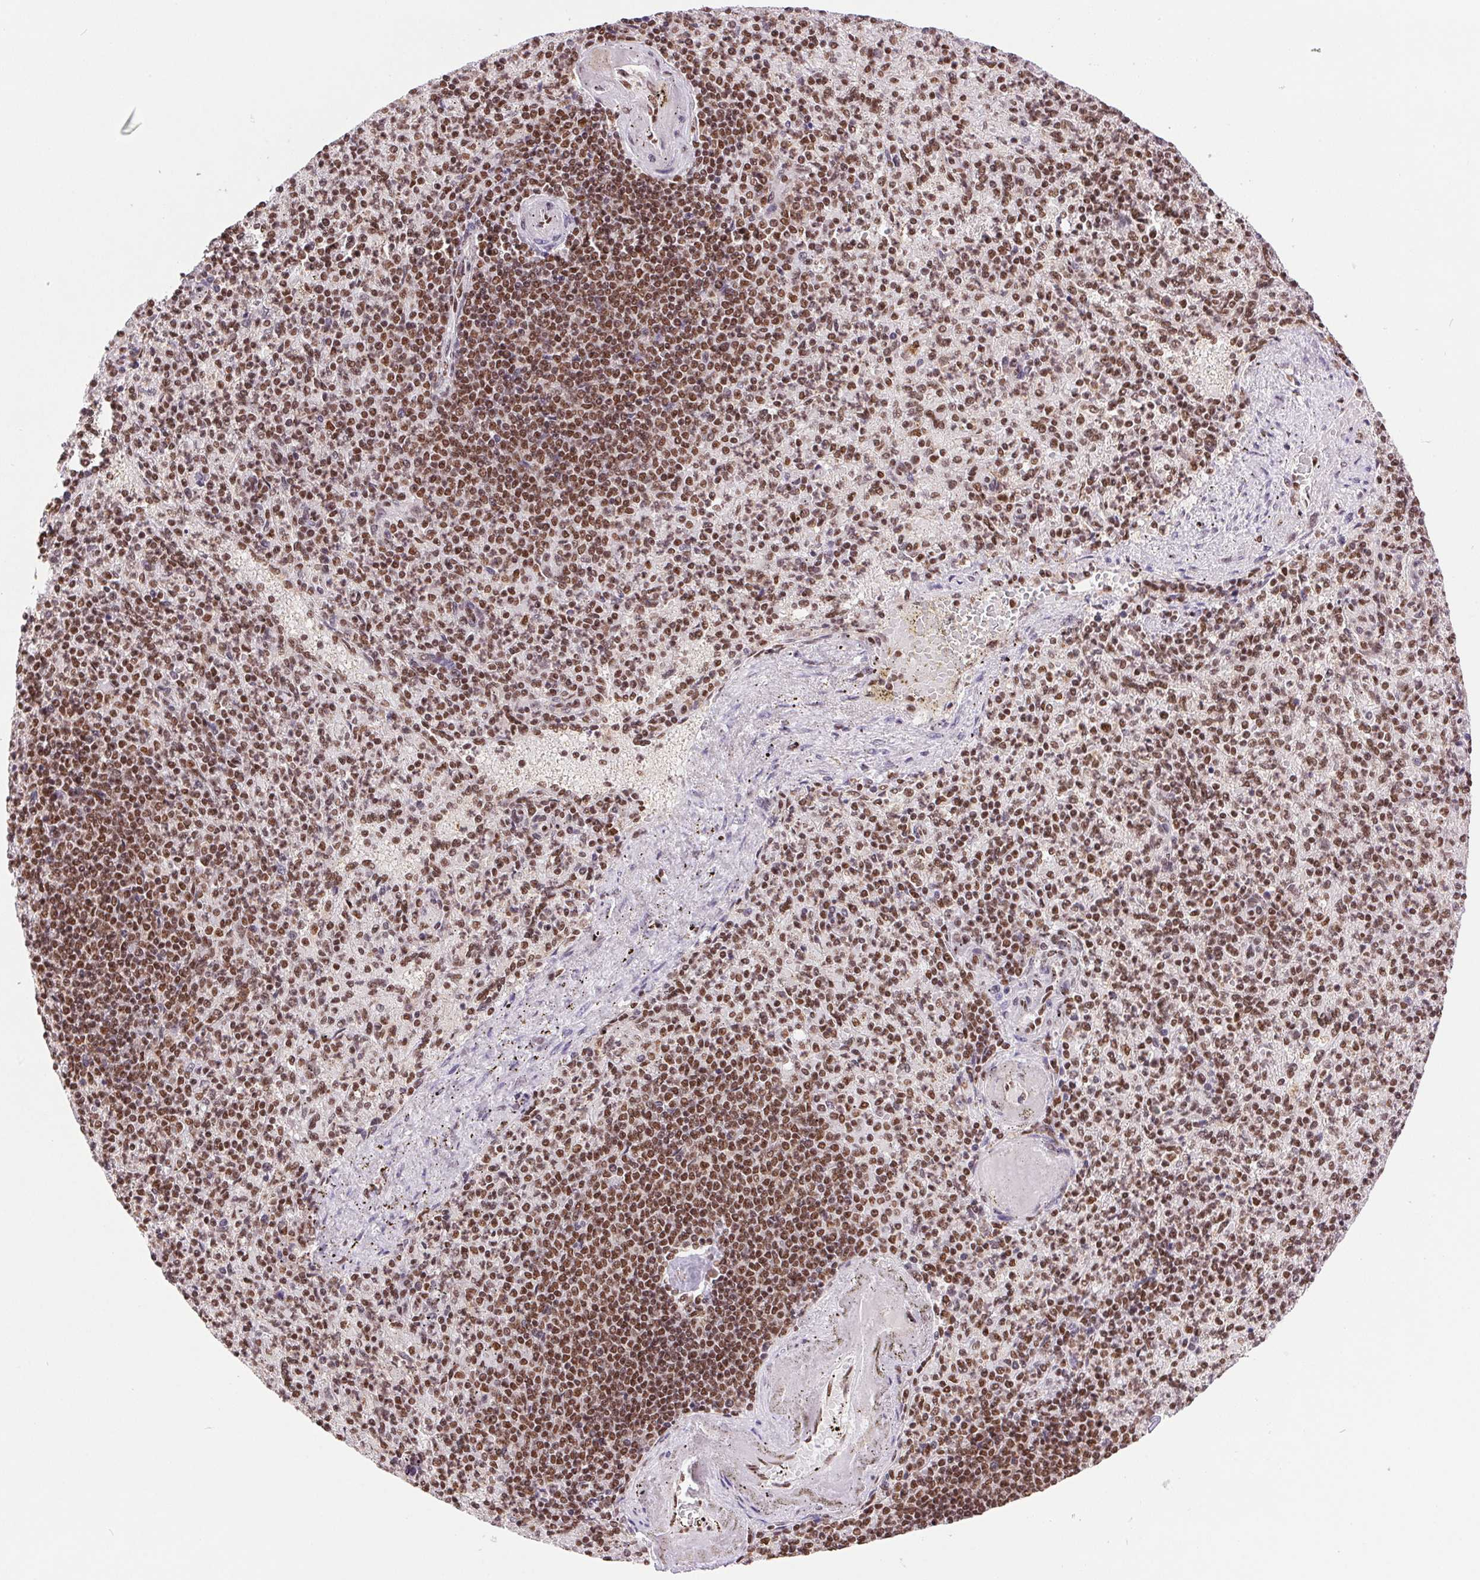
{"staining": {"intensity": "strong", "quantity": ">75%", "location": "nuclear"}, "tissue": "spleen", "cell_type": "Cells in red pulp", "image_type": "normal", "snomed": [{"axis": "morphology", "description": "Normal tissue, NOS"}, {"axis": "topography", "description": "Spleen"}], "caption": "Immunohistochemistry (IHC) histopathology image of normal spleen: human spleen stained using immunohistochemistry demonstrates high levels of strong protein expression localized specifically in the nuclear of cells in red pulp, appearing as a nuclear brown color.", "gene": "ZNF207", "patient": {"sex": "female", "age": 74}}